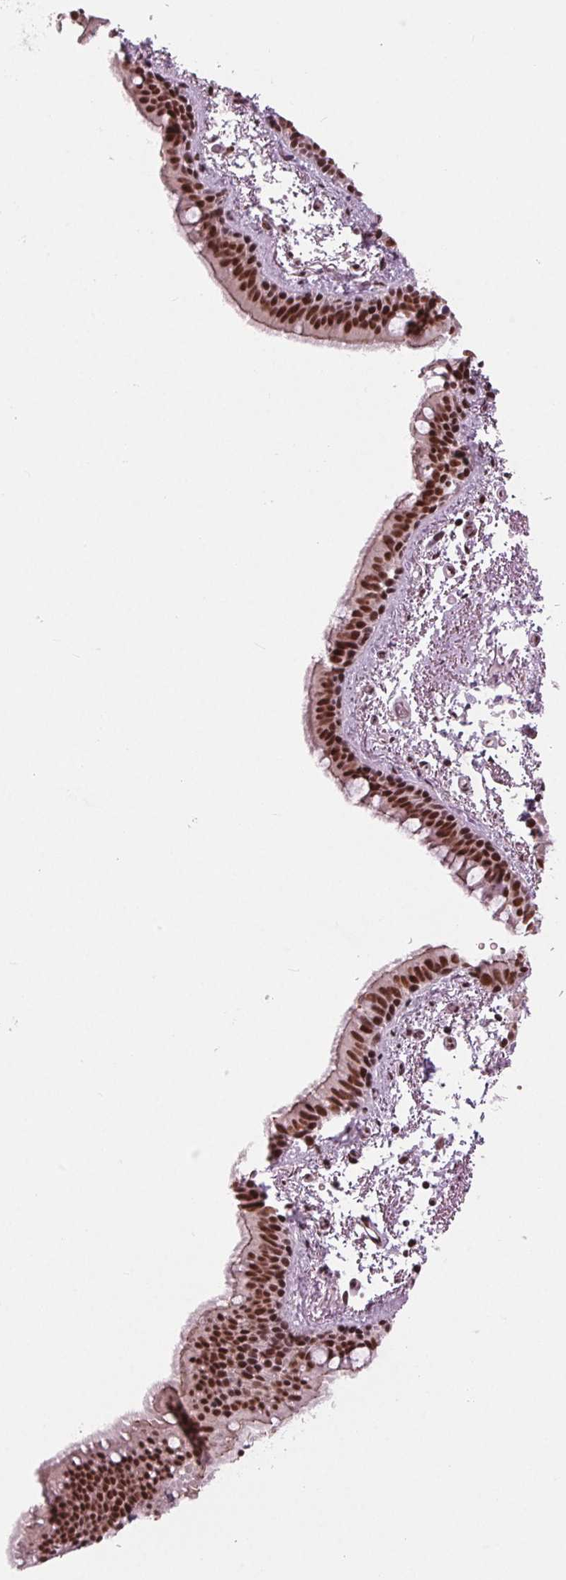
{"staining": {"intensity": "strong", "quantity": ">75%", "location": "cytoplasmic/membranous,nuclear"}, "tissue": "bronchus", "cell_type": "Respiratory epithelial cells", "image_type": "normal", "snomed": [{"axis": "morphology", "description": "Normal tissue, NOS"}, {"axis": "topography", "description": "Bronchus"}], "caption": "IHC of normal bronchus exhibits high levels of strong cytoplasmic/membranous,nuclear positivity in approximately >75% of respiratory epithelial cells. Nuclei are stained in blue.", "gene": "LSM2", "patient": {"sex": "female", "age": 61}}